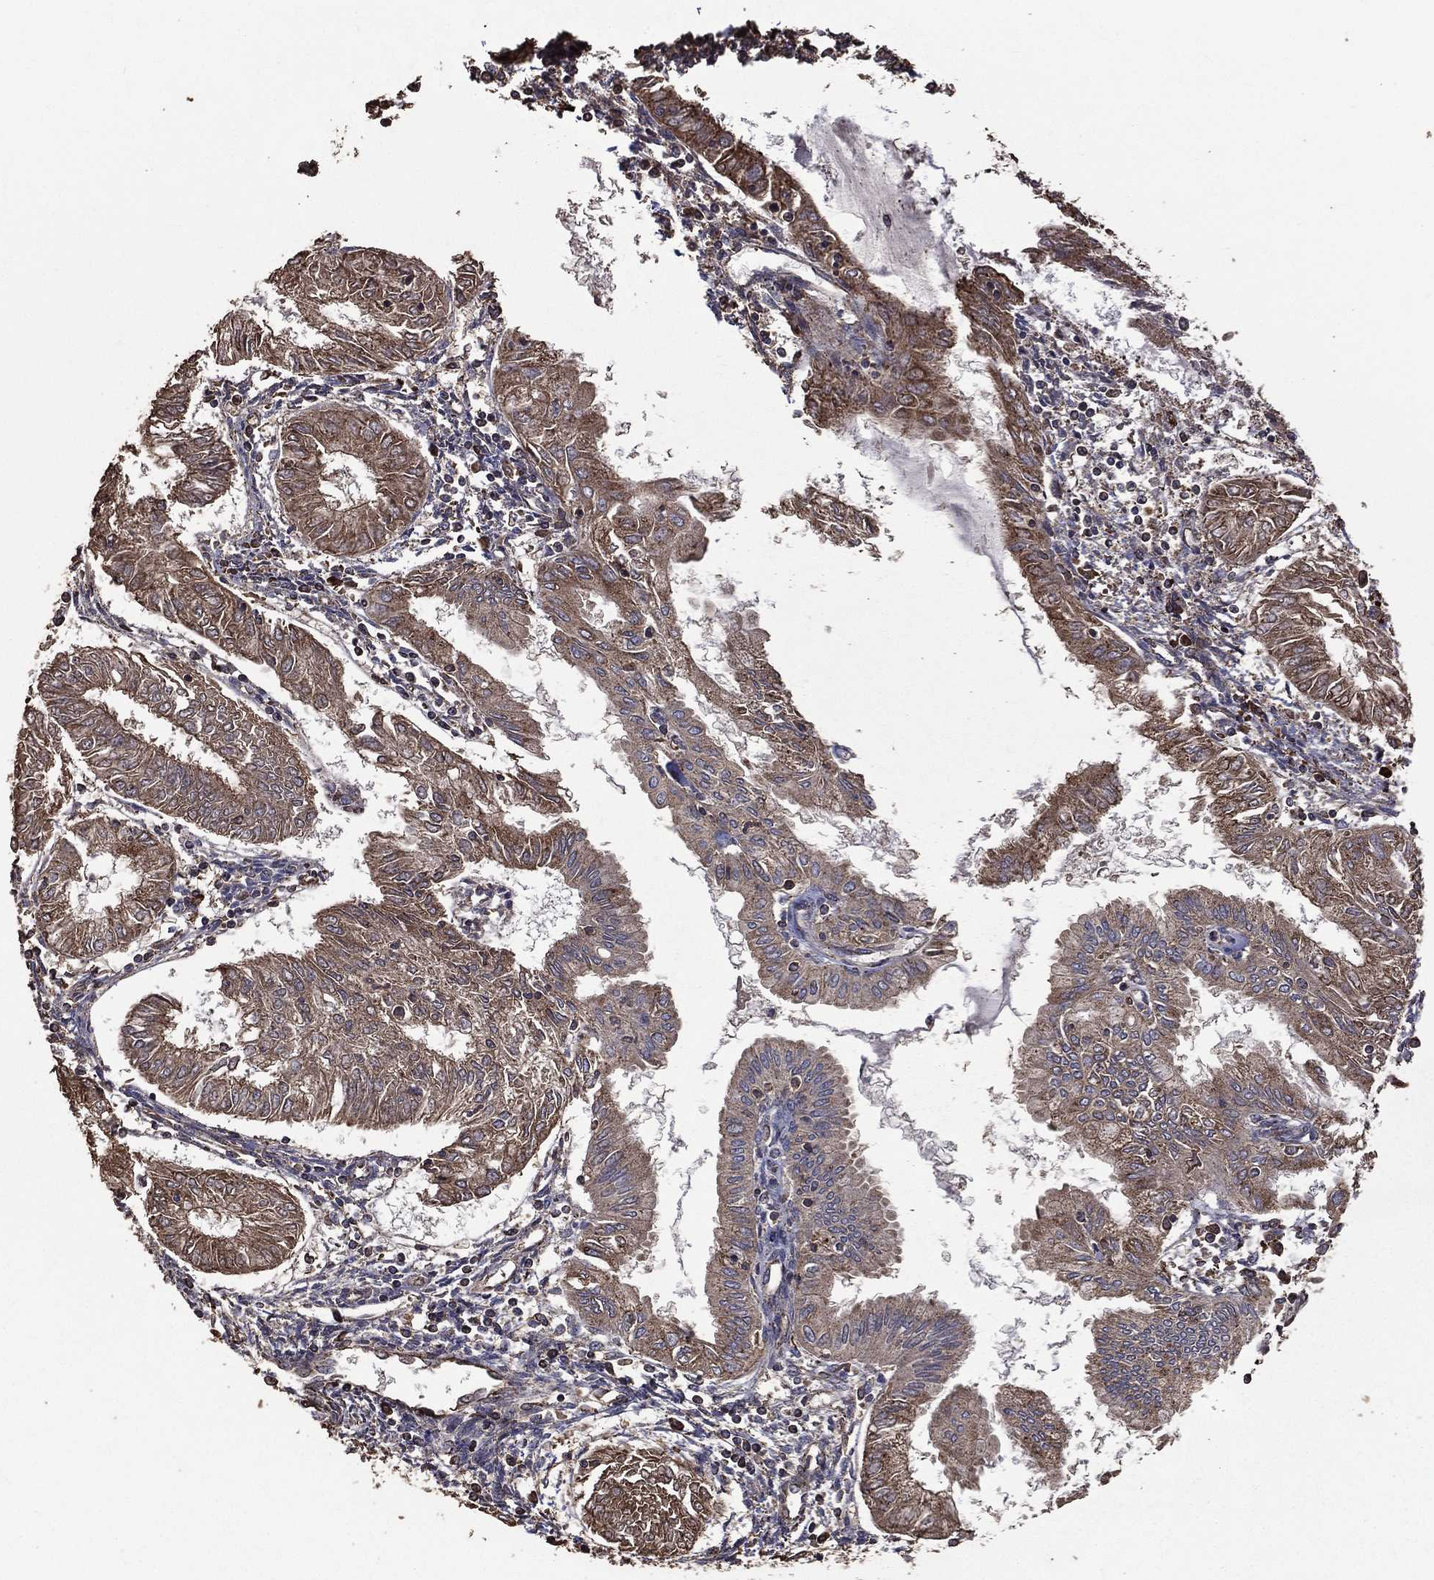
{"staining": {"intensity": "moderate", "quantity": ">75%", "location": "cytoplasmic/membranous"}, "tissue": "endometrial cancer", "cell_type": "Tumor cells", "image_type": "cancer", "snomed": [{"axis": "morphology", "description": "Adenocarcinoma, NOS"}, {"axis": "topography", "description": "Endometrium"}], "caption": "The photomicrograph displays a brown stain indicating the presence of a protein in the cytoplasmic/membranous of tumor cells in adenocarcinoma (endometrial). Immunohistochemistry (ihc) stains the protein in brown and the nuclei are stained blue.", "gene": "METTL27", "patient": {"sex": "female", "age": 68}}